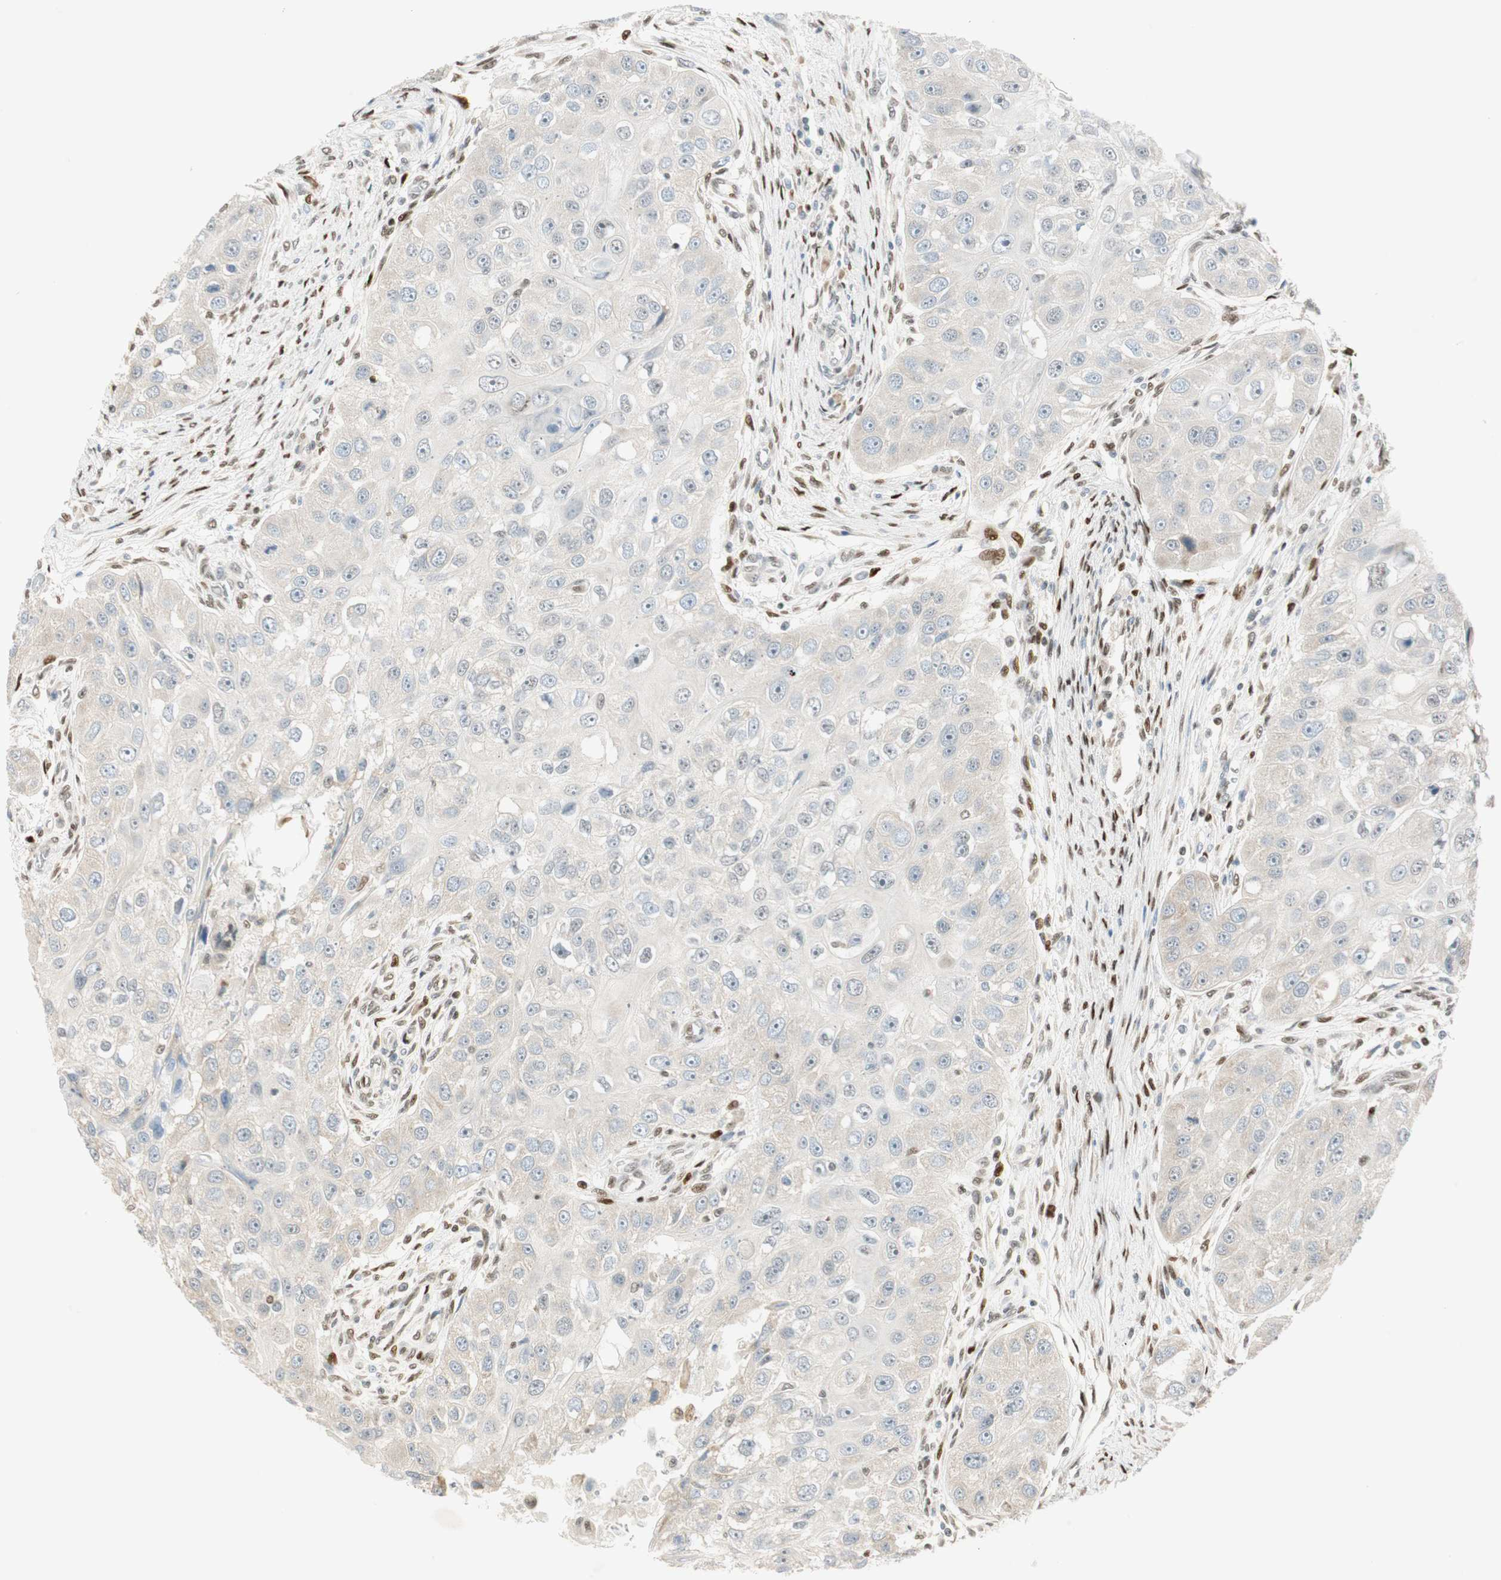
{"staining": {"intensity": "negative", "quantity": "none", "location": "none"}, "tissue": "head and neck cancer", "cell_type": "Tumor cells", "image_type": "cancer", "snomed": [{"axis": "morphology", "description": "Normal tissue, NOS"}, {"axis": "morphology", "description": "Squamous cell carcinoma, NOS"}, {"axis": "topography", "description": "Skeletal muscle"}, {"axis": "topography", "description": "Head-Neck"}], "caption": "Immunohistochemical staining of human head and neck squamous cell carcinoma demonstrates no significant staining in tumor cells. The staining is performed using DAB brown chromogen with nuclei counter-stained in using hematoxylin.", "gene": "MSX2", "patient": {"sex": "male", "age": 51}}